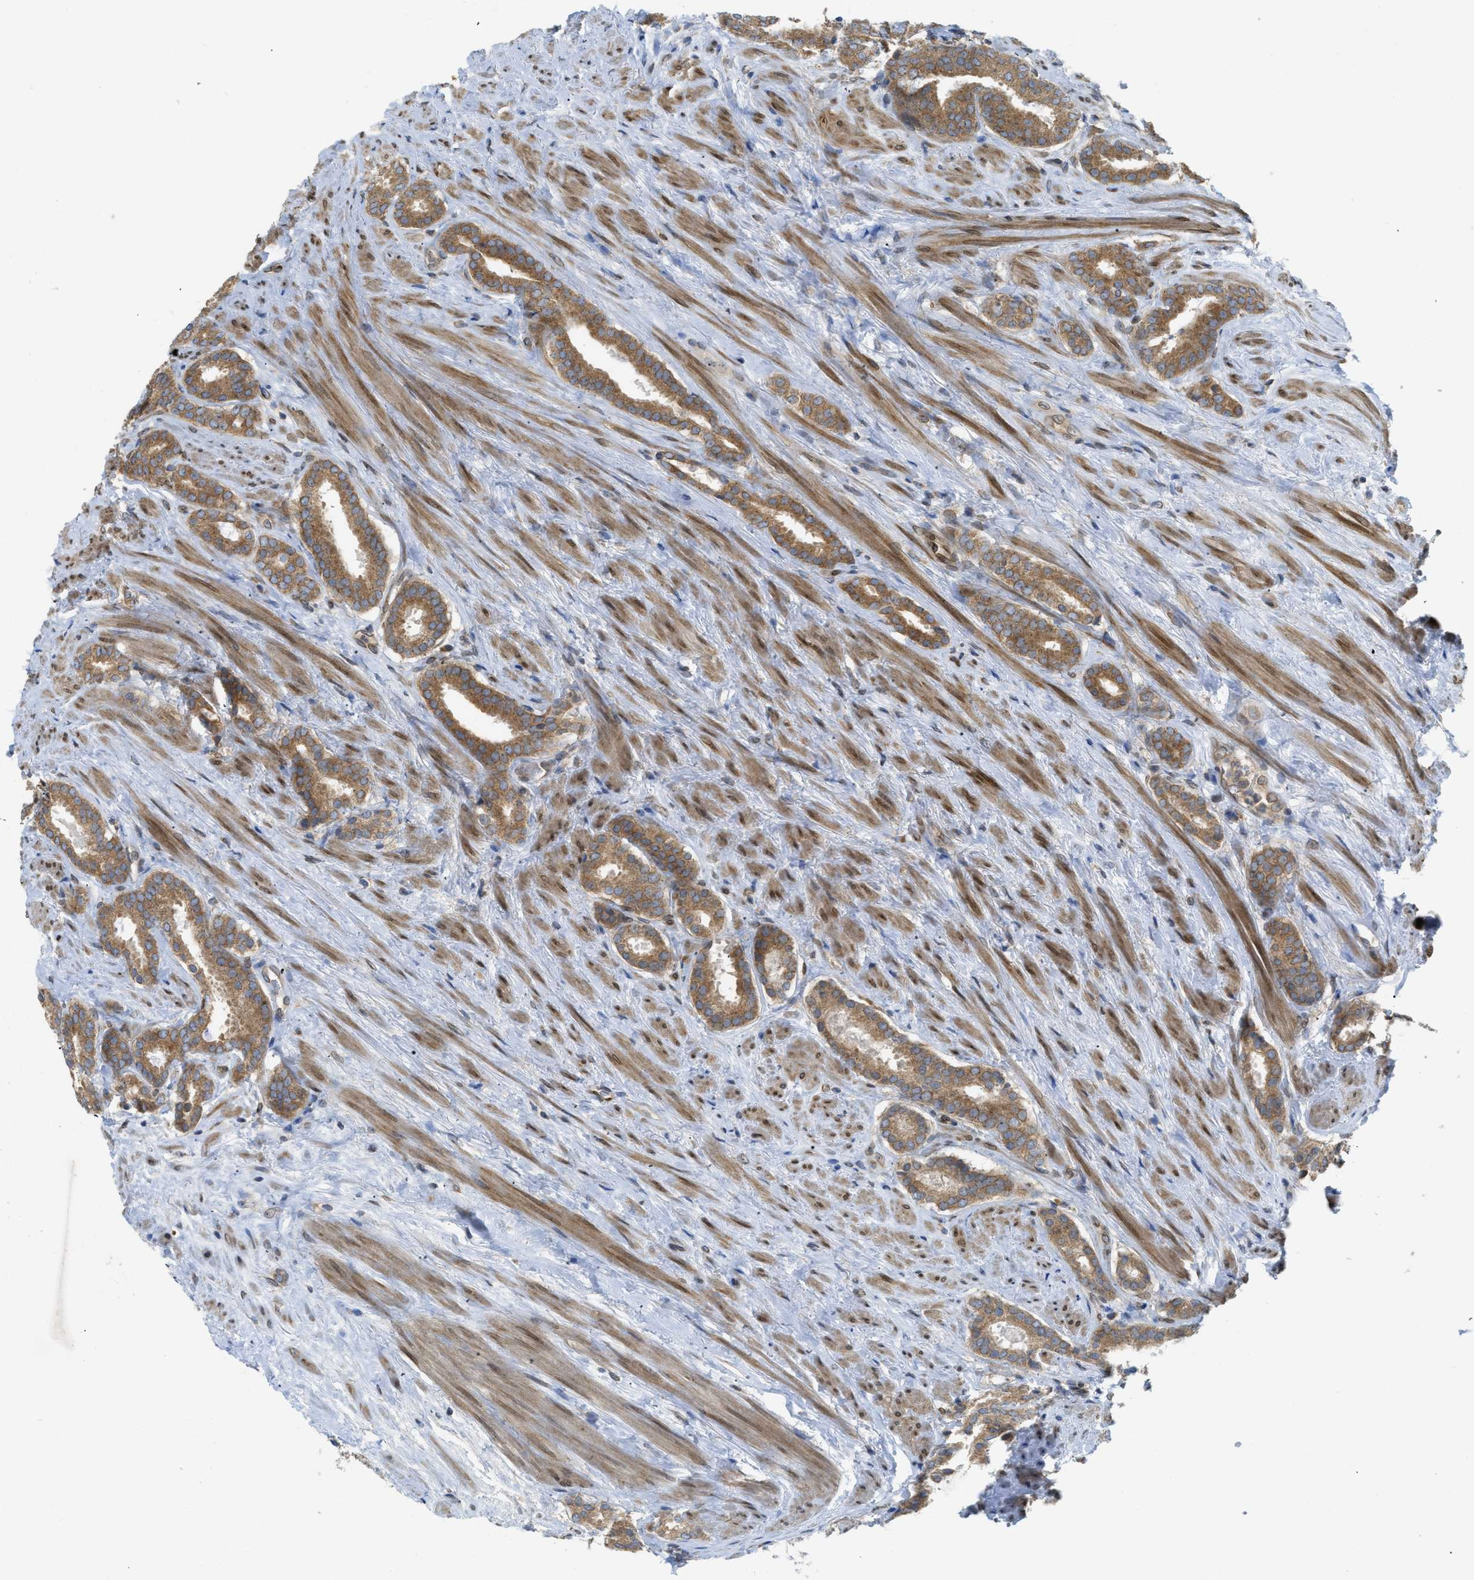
{"staining": {"intensity": "moderate", "quantity": ">75%", "location": "cytoplasmic/membranous"}, "tissue": "prostate cancer", "cell_type": "Tumor cells", "image_type": "cancer", "snomed": [{"axis": "morphology", "description": "Adenocarcinoma, Low grade"}, {"axis": "topography", "description": "Prostate"}], "caption": "DAB immunohistochemical staining of prostate cancer (adenocarcinoma (low-grade)) shows moderate cytoplasmic/membranous protein staining in approximately >75% of tumor cells. The staining was performed using DAB (3,3'-diaminobenzidine), with brown indicating positive protein expression. Nuclei are stained blue with hematoxylin.", "gene": "EIF2AK3", "patient": {"sex": "male", "age": 69}}